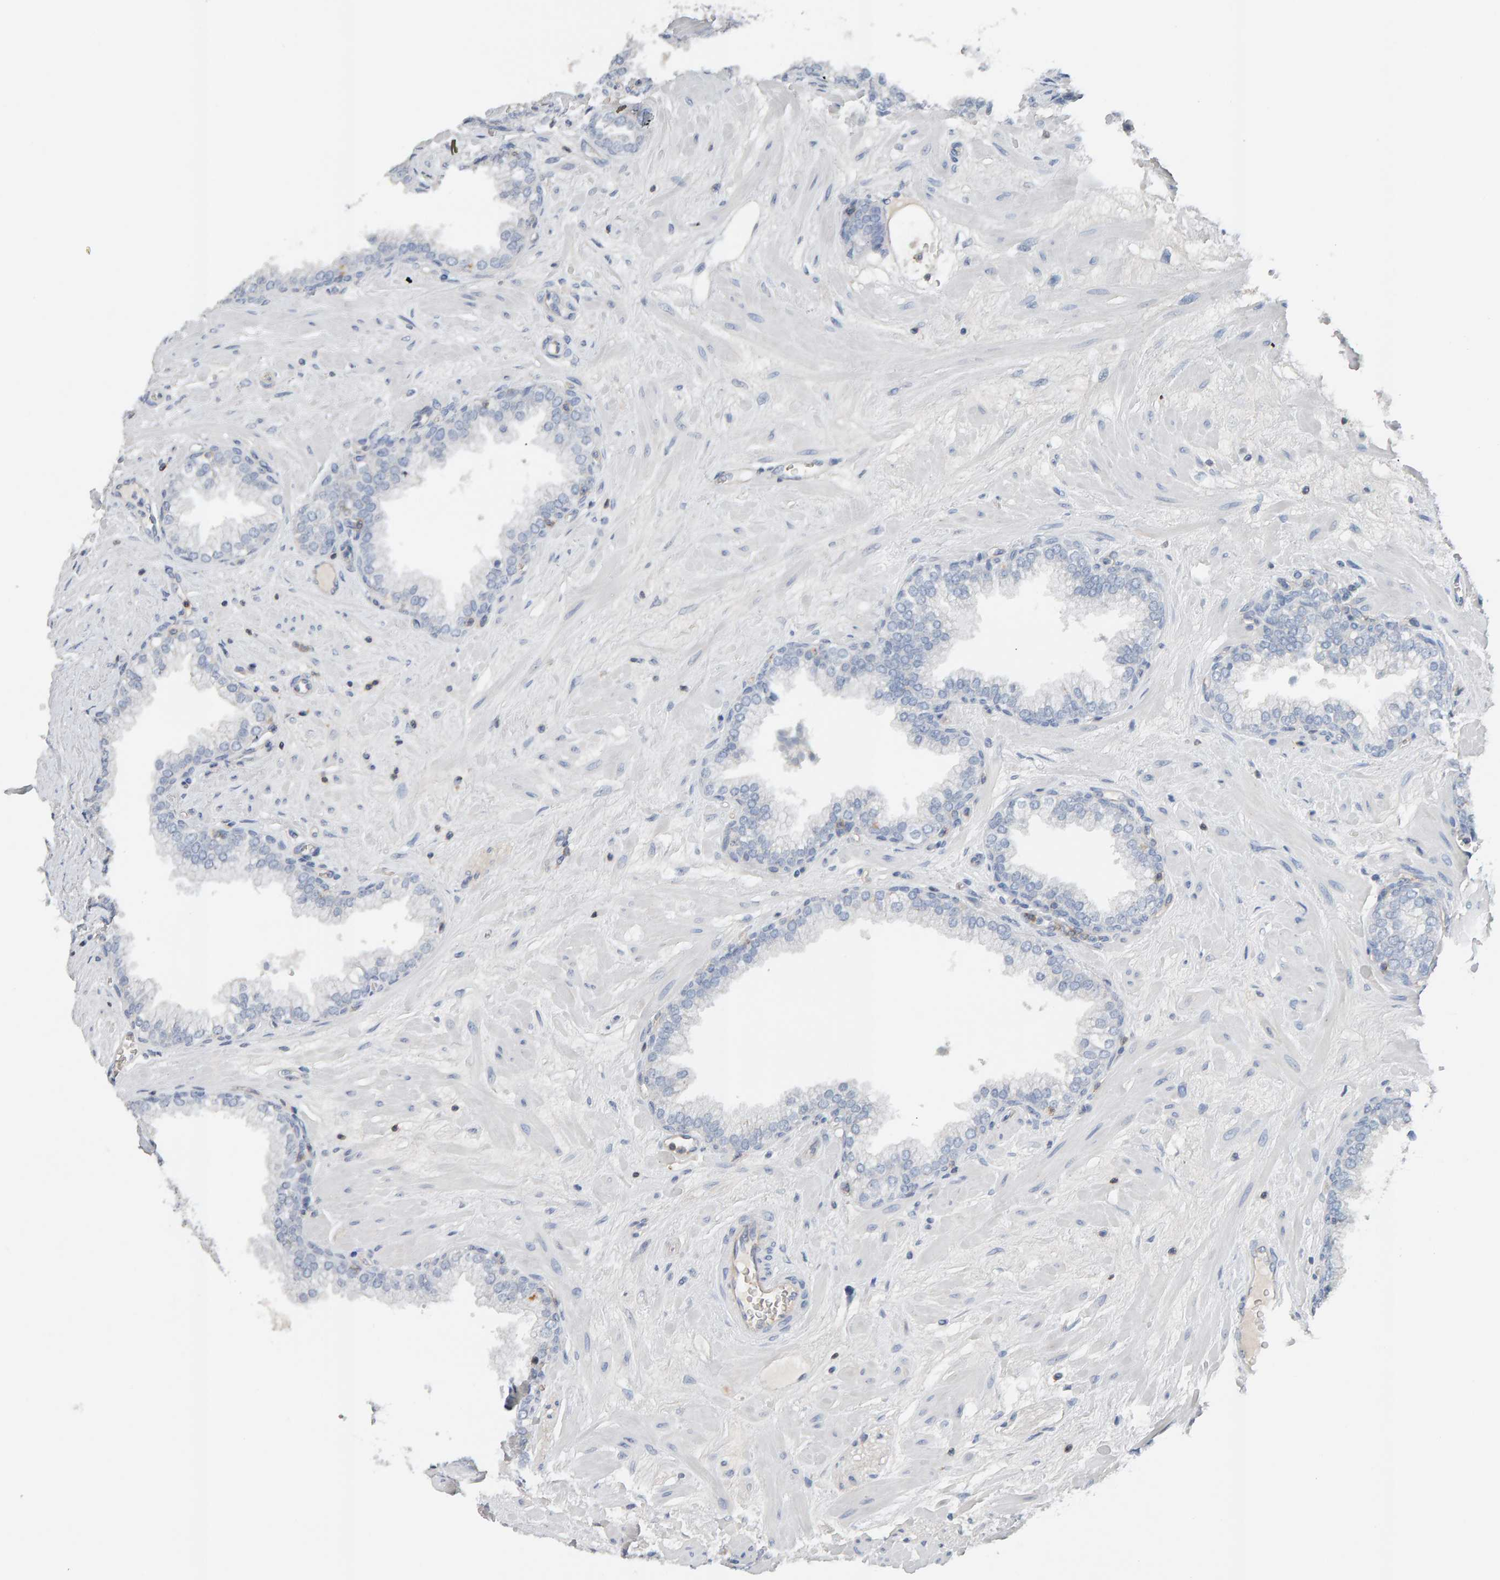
{"staining": {"intensity": "negative", "quantity": "none", "location": "none"}, "tissue": "prostate", "cell_type": "Glandular cells", "image_type": "normal", "snomed": [{"axis": "morphology", "description": "Normal tissue, NOS"}, {"axis": "morphology", "description": "Urothelial carcinoma, Low grade"}, {"axis": "topography", "description": "Urinary bladder"}, {"axis": "topography", "description": "Prostate"}], "caption": "Glandular cells show no significant staining in normal prostate. (DAB (3,3'-diaminobenzidine) IHC with hematoxylin counter stain).", "gene": "FYN", "patient": {"sex": "male", "age": 60}}